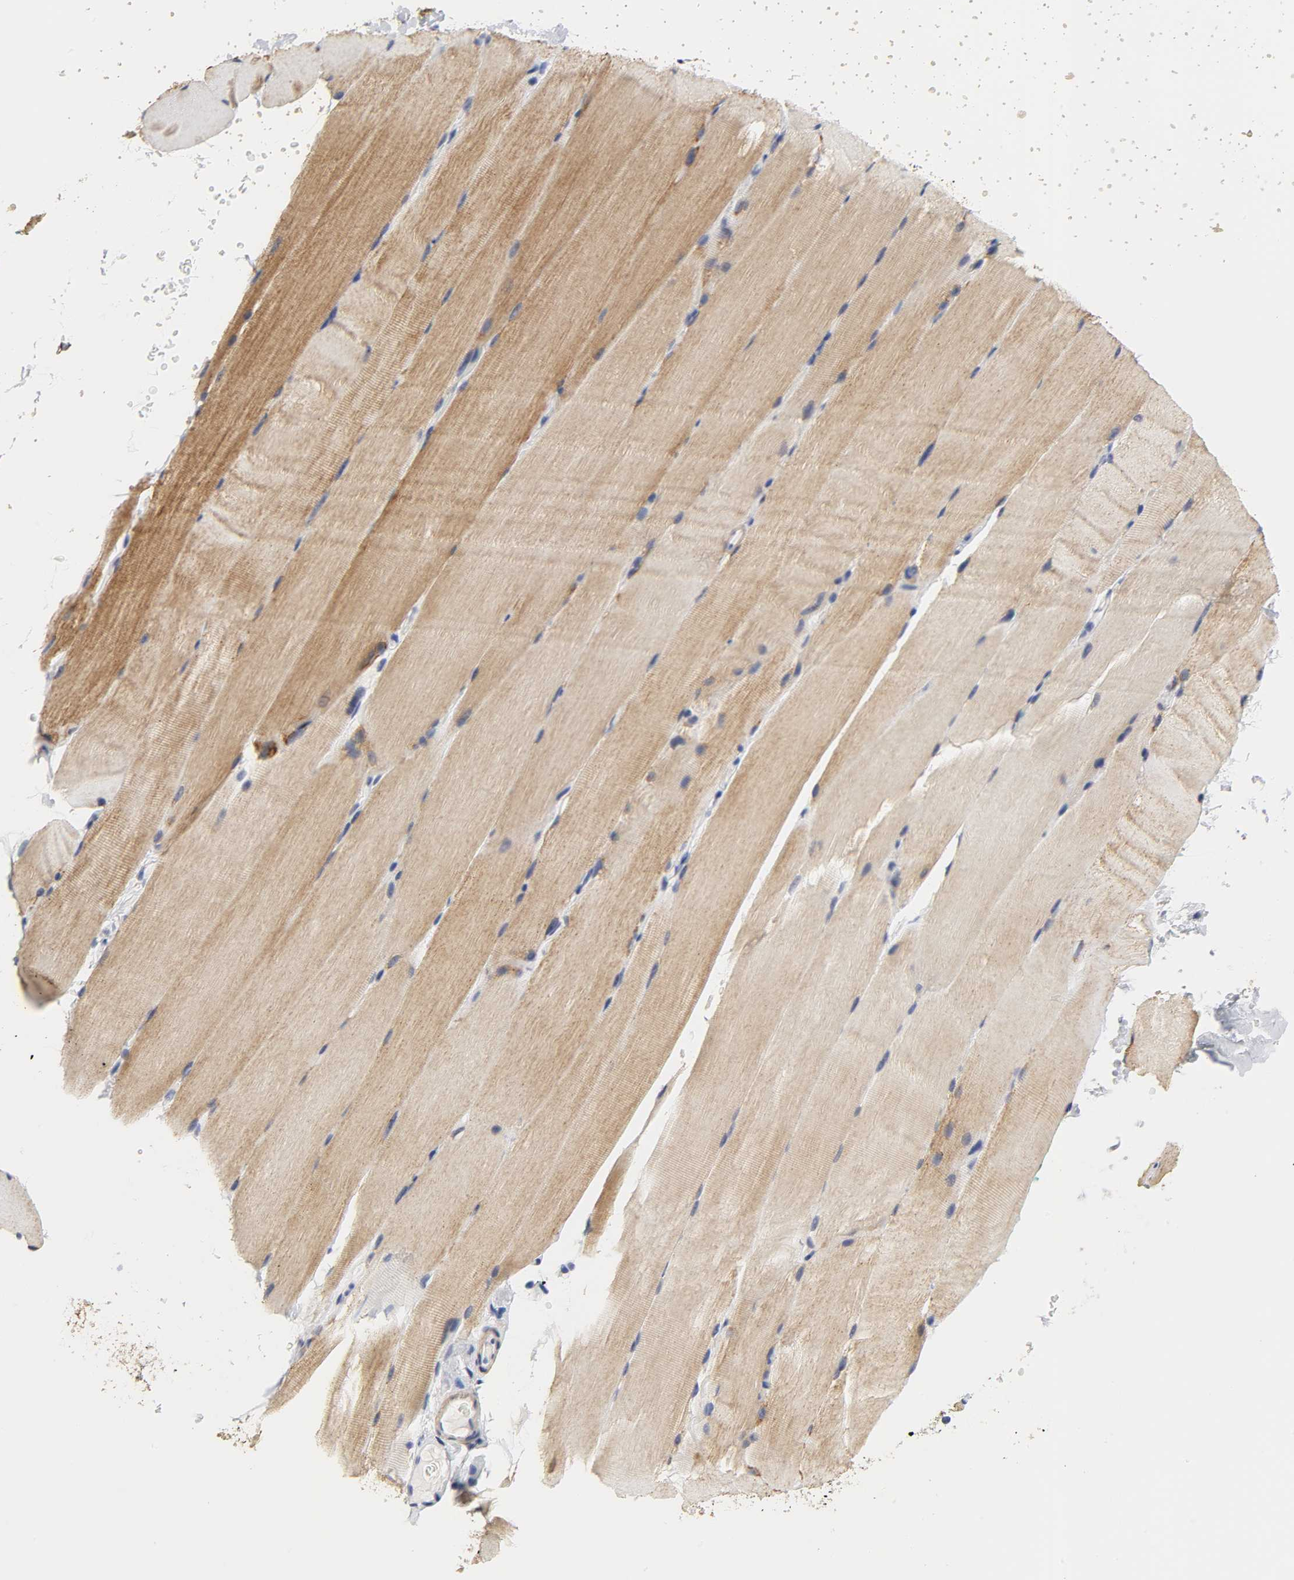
{"staining": {"intensity": "moderate", "quantity": "25%-75%", "location": "cytoplasmic/membranous"}, "tissue": "skeletal muscle", "cell_type": "Myocytes", "image_type": "normal", "snomed": [{"axis": "morphology", "description": "Normal tissue, NOS"}, {"axis": "topography", "description": "Skeletal muscle"}, {"axis": "topography", "description": "Parathyroid gland"}], "caption": "Immunohistochemical staining of unremarkable skeletal muscle exhibits medium levels of moderate cytoplasmic/membranous expression in approximately 25%-75% of myocytes.", "gene": "GRHL2", "patient": {"sex": "female", "age": 37}}